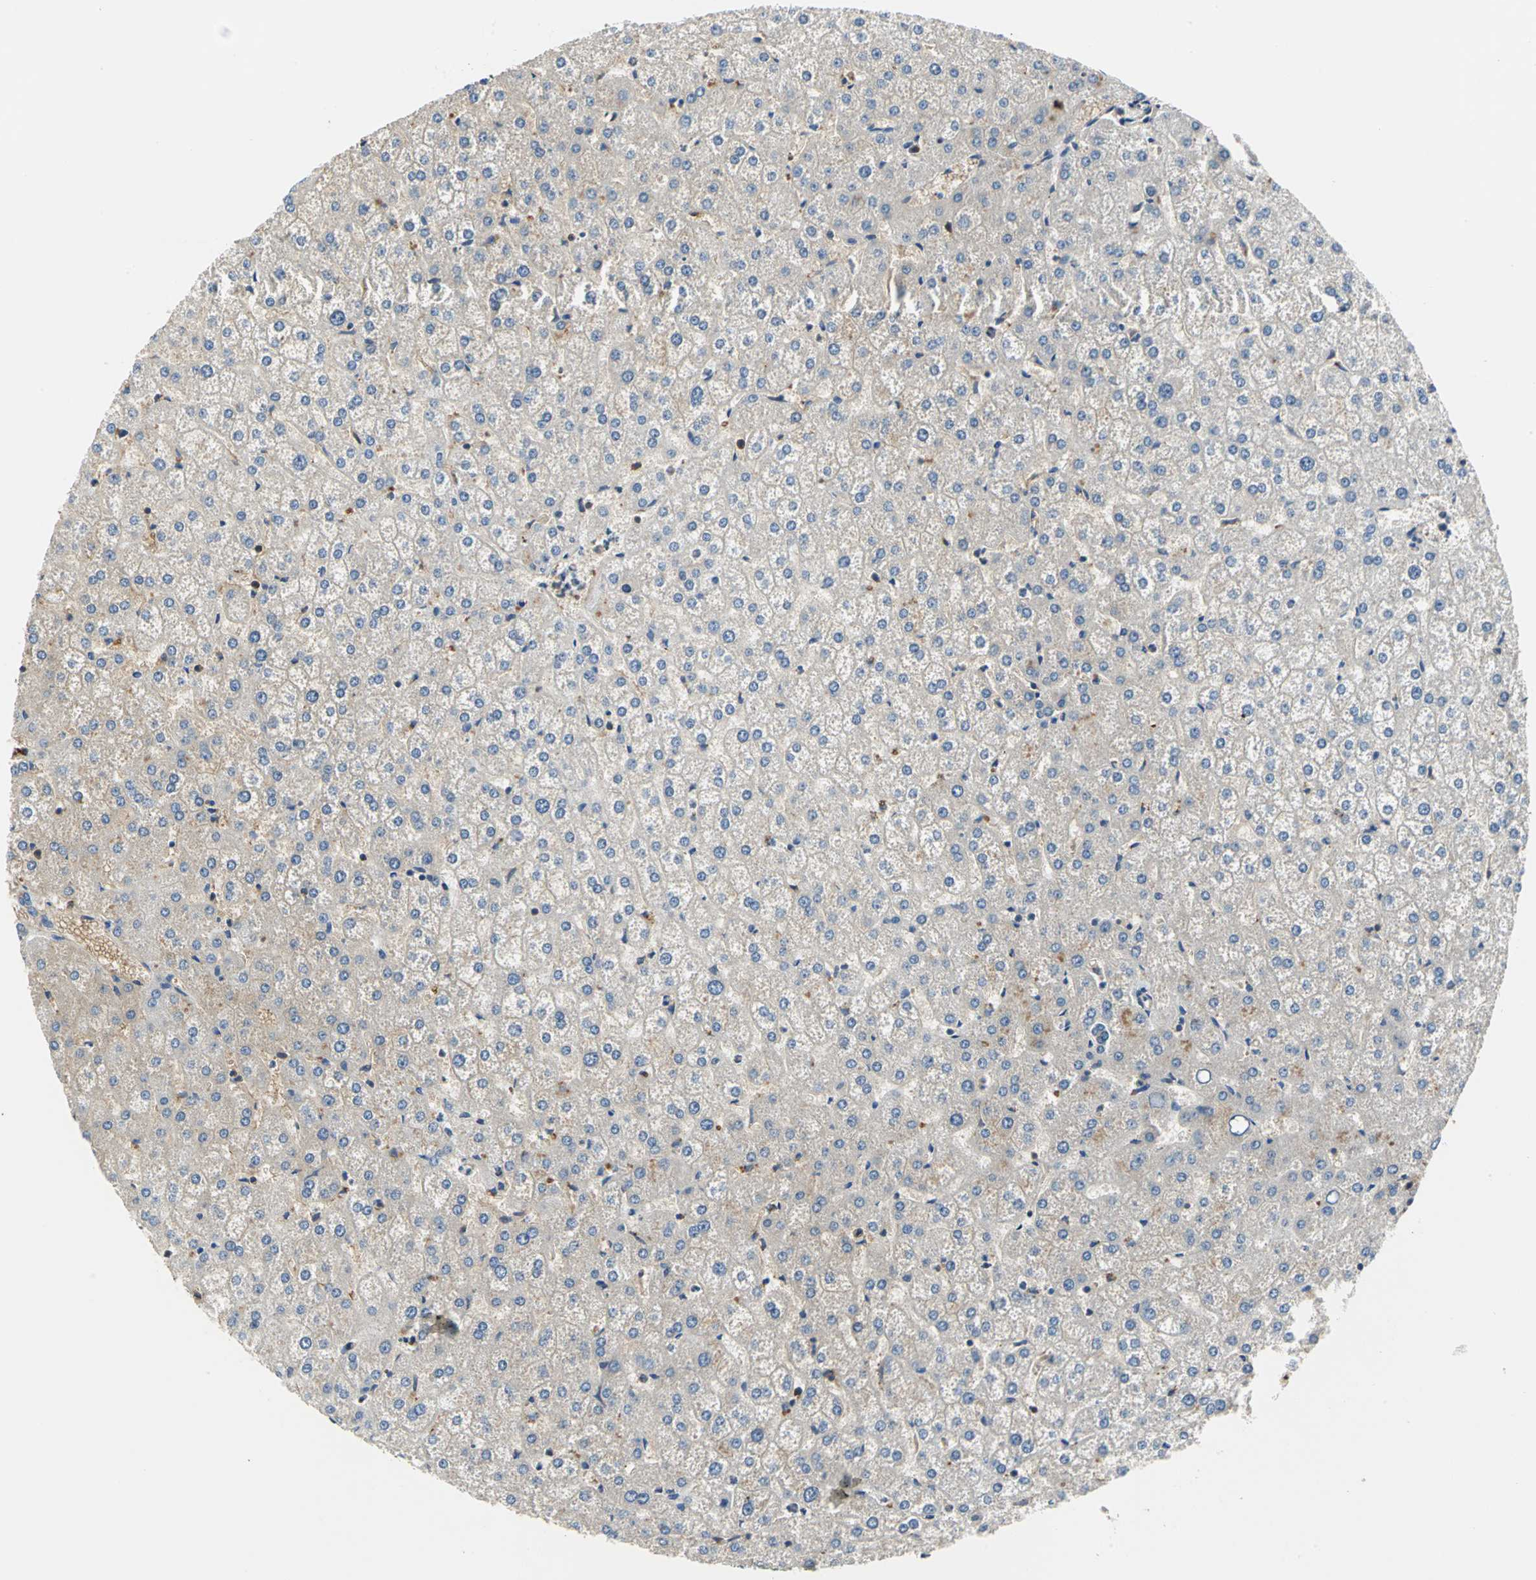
{"staining": {"intensity": "weak", "quantity": ">75%", "location": "cytoplasmic/membranous"}, "tissue": "liver", "cell_type": "Cholangiocytes", "image_type": "normal", "snomed": [{"axis": "morphology", "description": "Normal tissue, NOS"}, {"axis": "topography", "description": "Liver"}], "caption": "Immunohistochemistry (IHC) staining of normal liver, which demonstrates low levels of weak cytoplasmic/membranous positivity in about >75% of cholangiocytes indicating weak cytoplasmic/membranous protein positivity. The staining was performed using DAB (brown) for protein detection and nuclei were counterstained in hematoxylin (blue).", "gene": "DDX3X", "patient": {"sex": "female", "age": 32}}